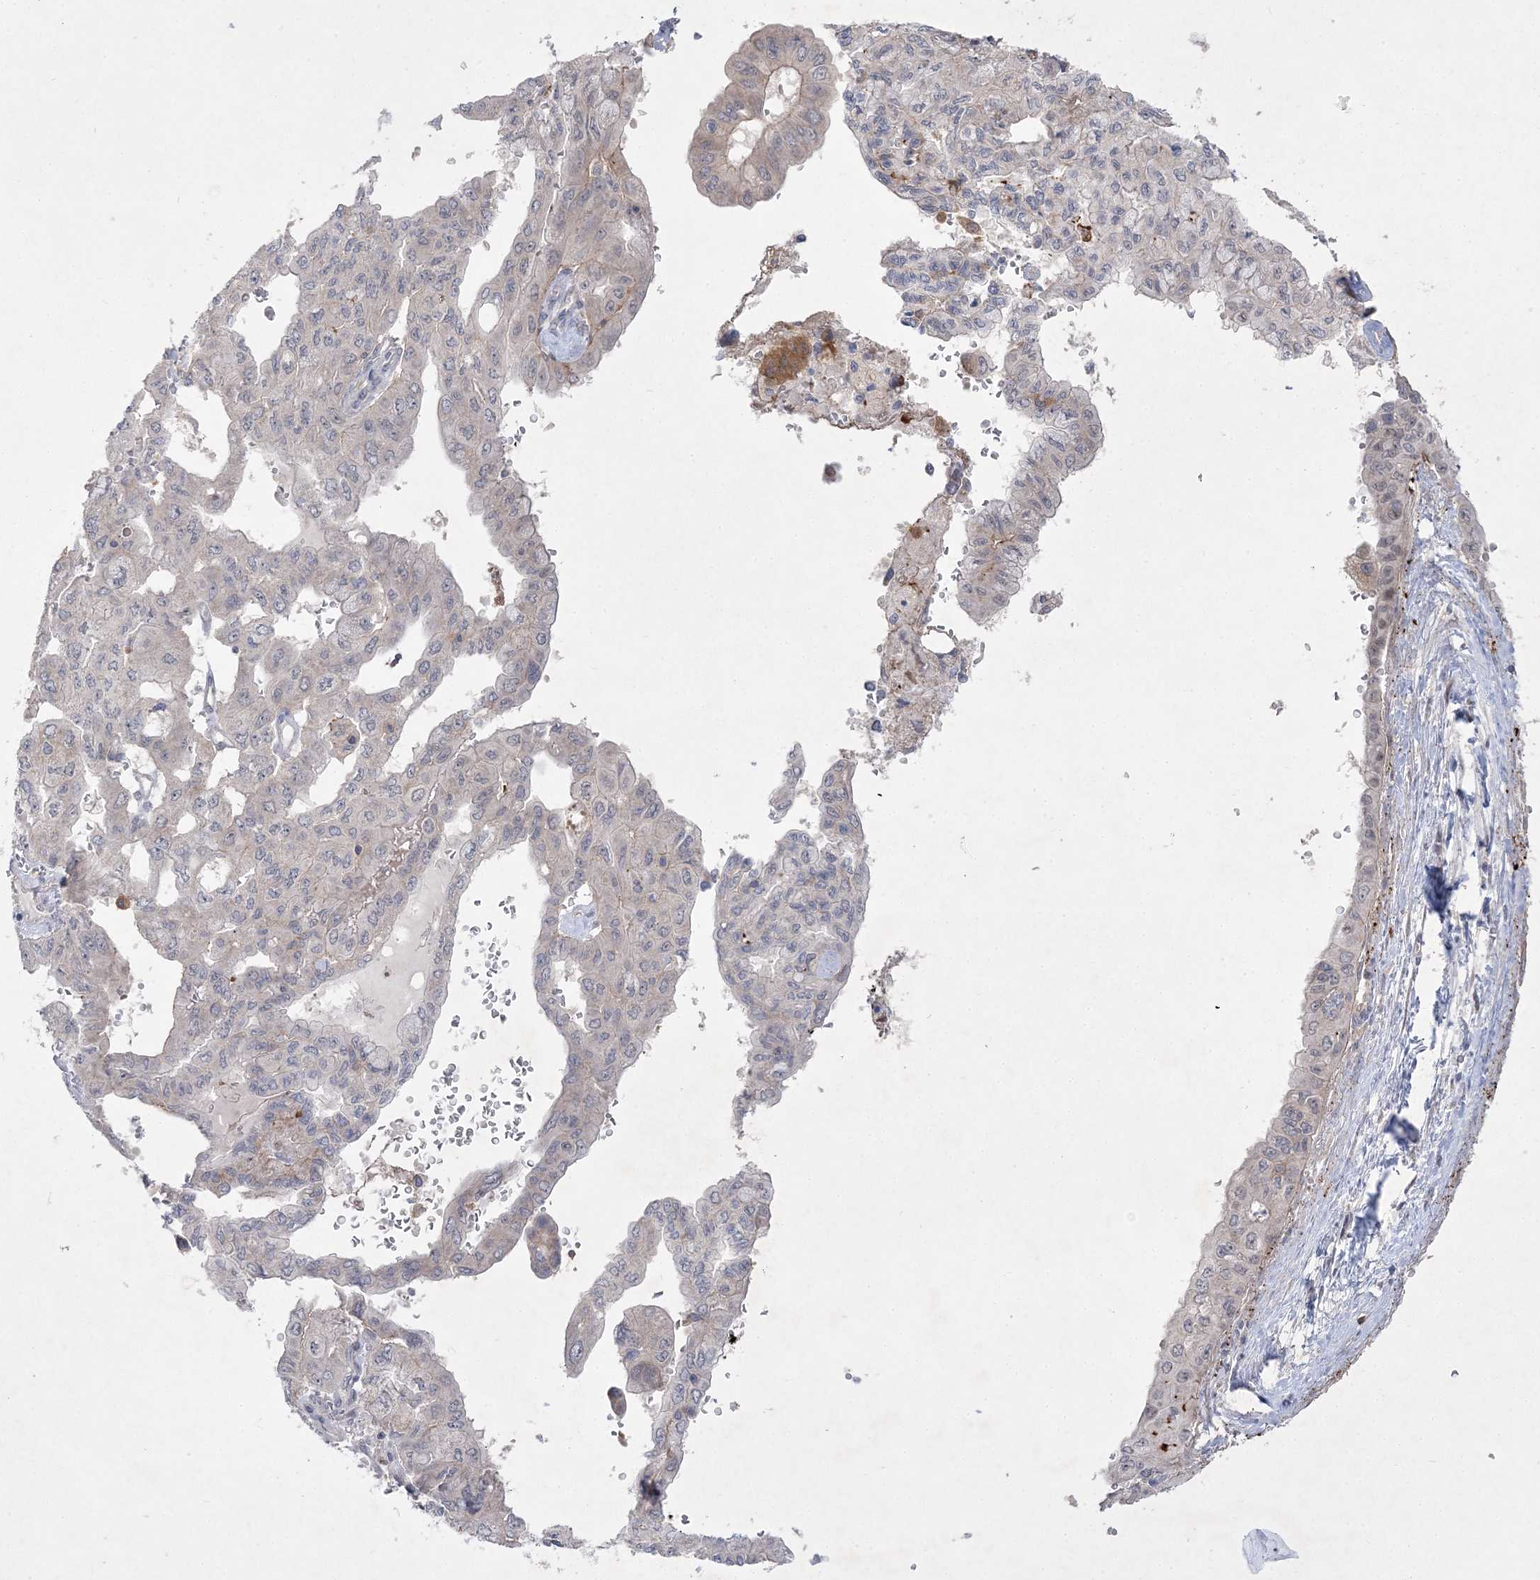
{"staining": {"intensity": "negative", "quantity": "none", "location": "none"}, "tissue": "pancreatic cancer", "cell_type": "Tumor cells", "image_type": "cancer", "snomed": [{"axis": "morphology", "description": "Adenocarcinoma, NOS"}, {"axis": "topography", "description": "Pancreas"}], "caption": "This micrograph is of adenocarcinoma (pancreatic) stained with immunohistochemistry (IHC) to label a protein in brown with the nuclei are counter-stained blue. There is no positivity in tumor cells. The staining was performed using DAB (3,3'-diaminobenzidine) to visualize the protein expression in brown, while the nuclei were stained in blue with hematoxylin (Magnification: 20x).", "gene": "CLNK", "patient": {"sex": "male", "age": 51}}